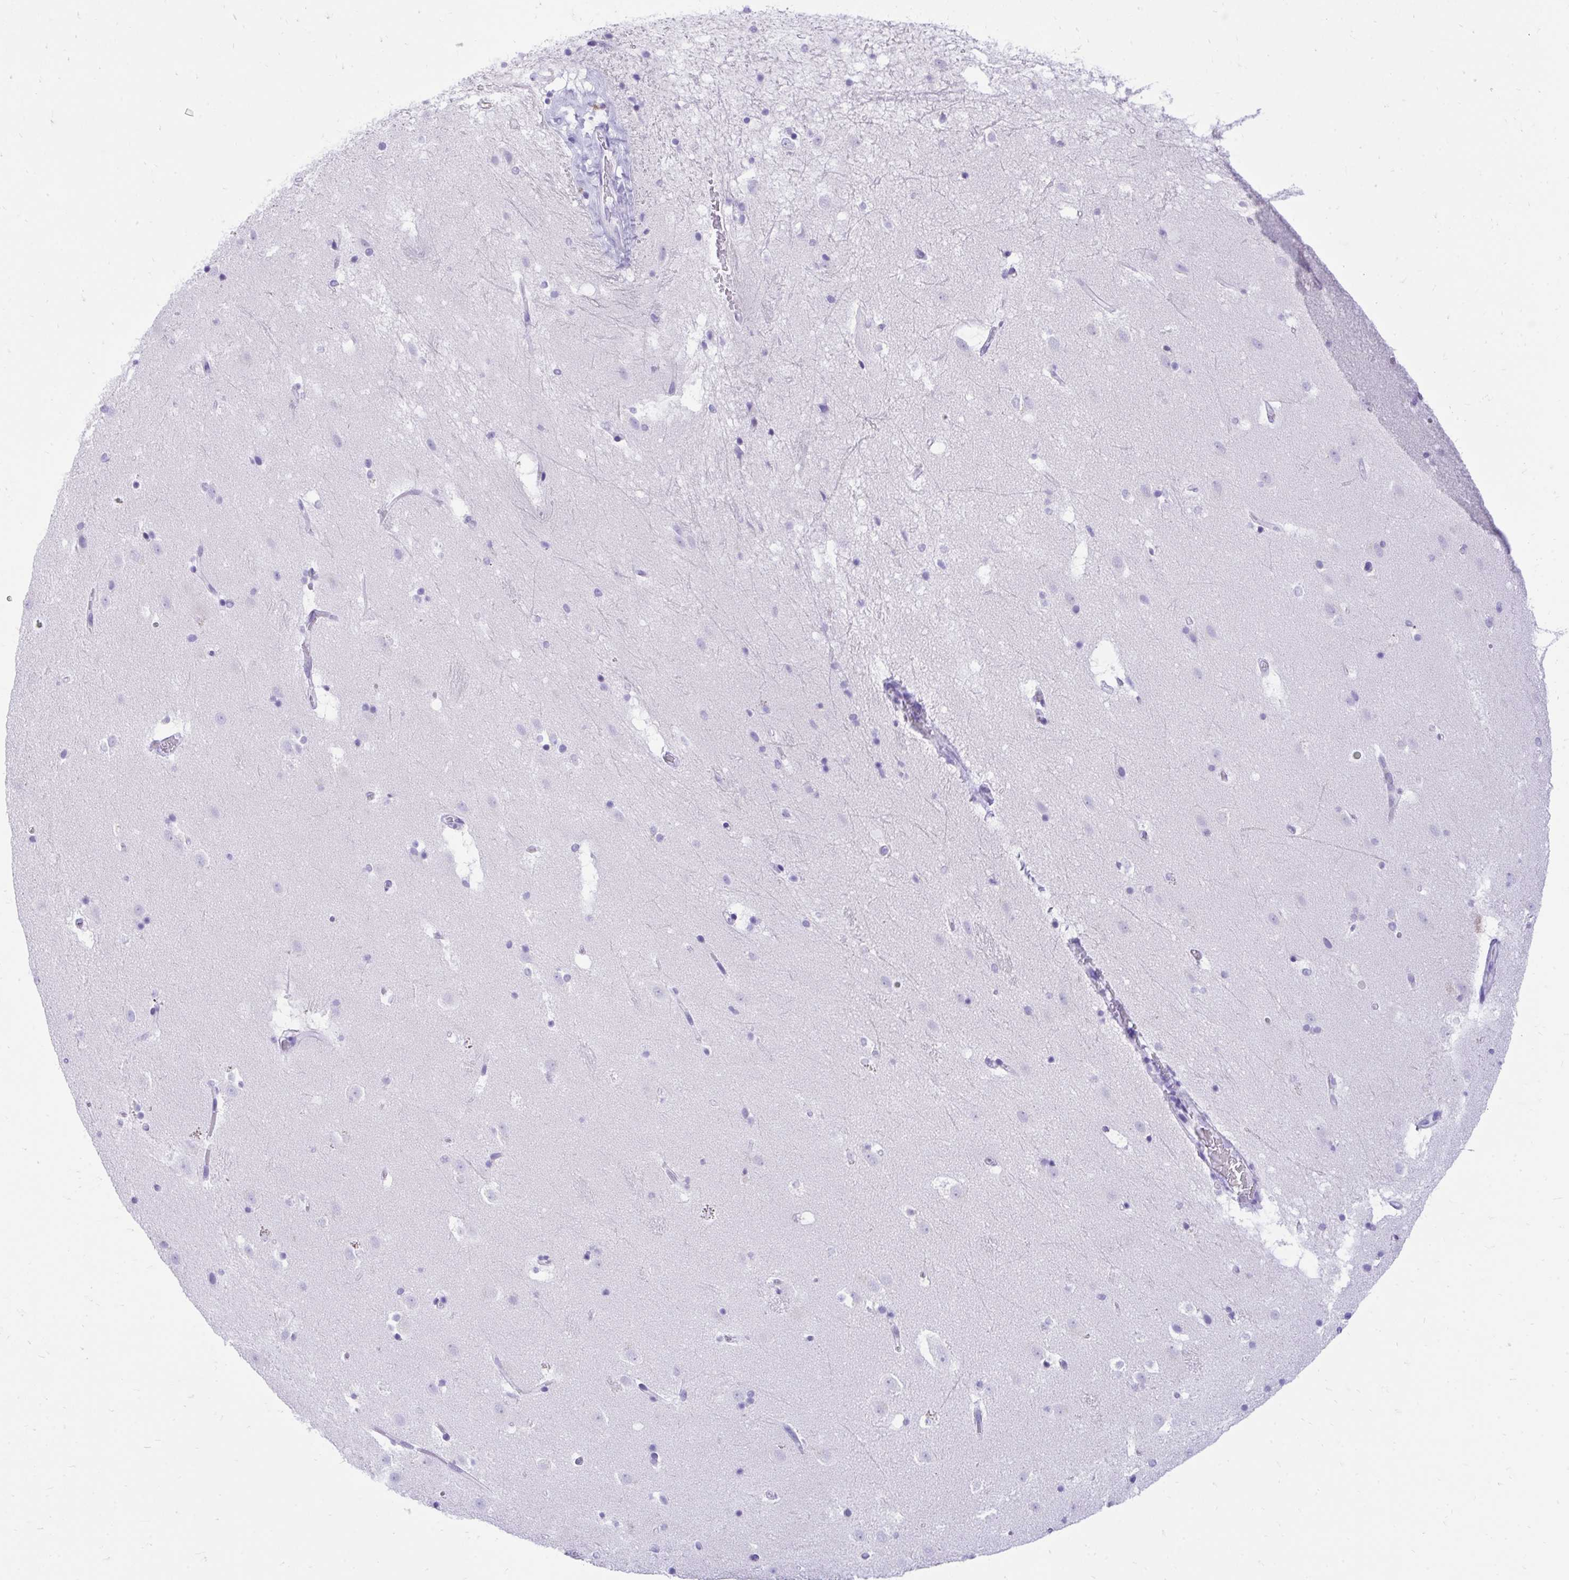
{"staining": {"intensity": "negative", "quantity": "none", "location": "none"}, "tissue": "caudate", "cell_type": "Glial cells", "image_type": "normal", "snomed": [{"axis": "morphology", "description": "Normal tissue, NOS"}, {"axis": "topography", "description": "Lateral ventricle wall"}], "caption": "The IHC histopathology image has no significant staining in glial cells of caudate.", "gene": "KCNN4", "patient": {"sex": "male", "age": 37}}